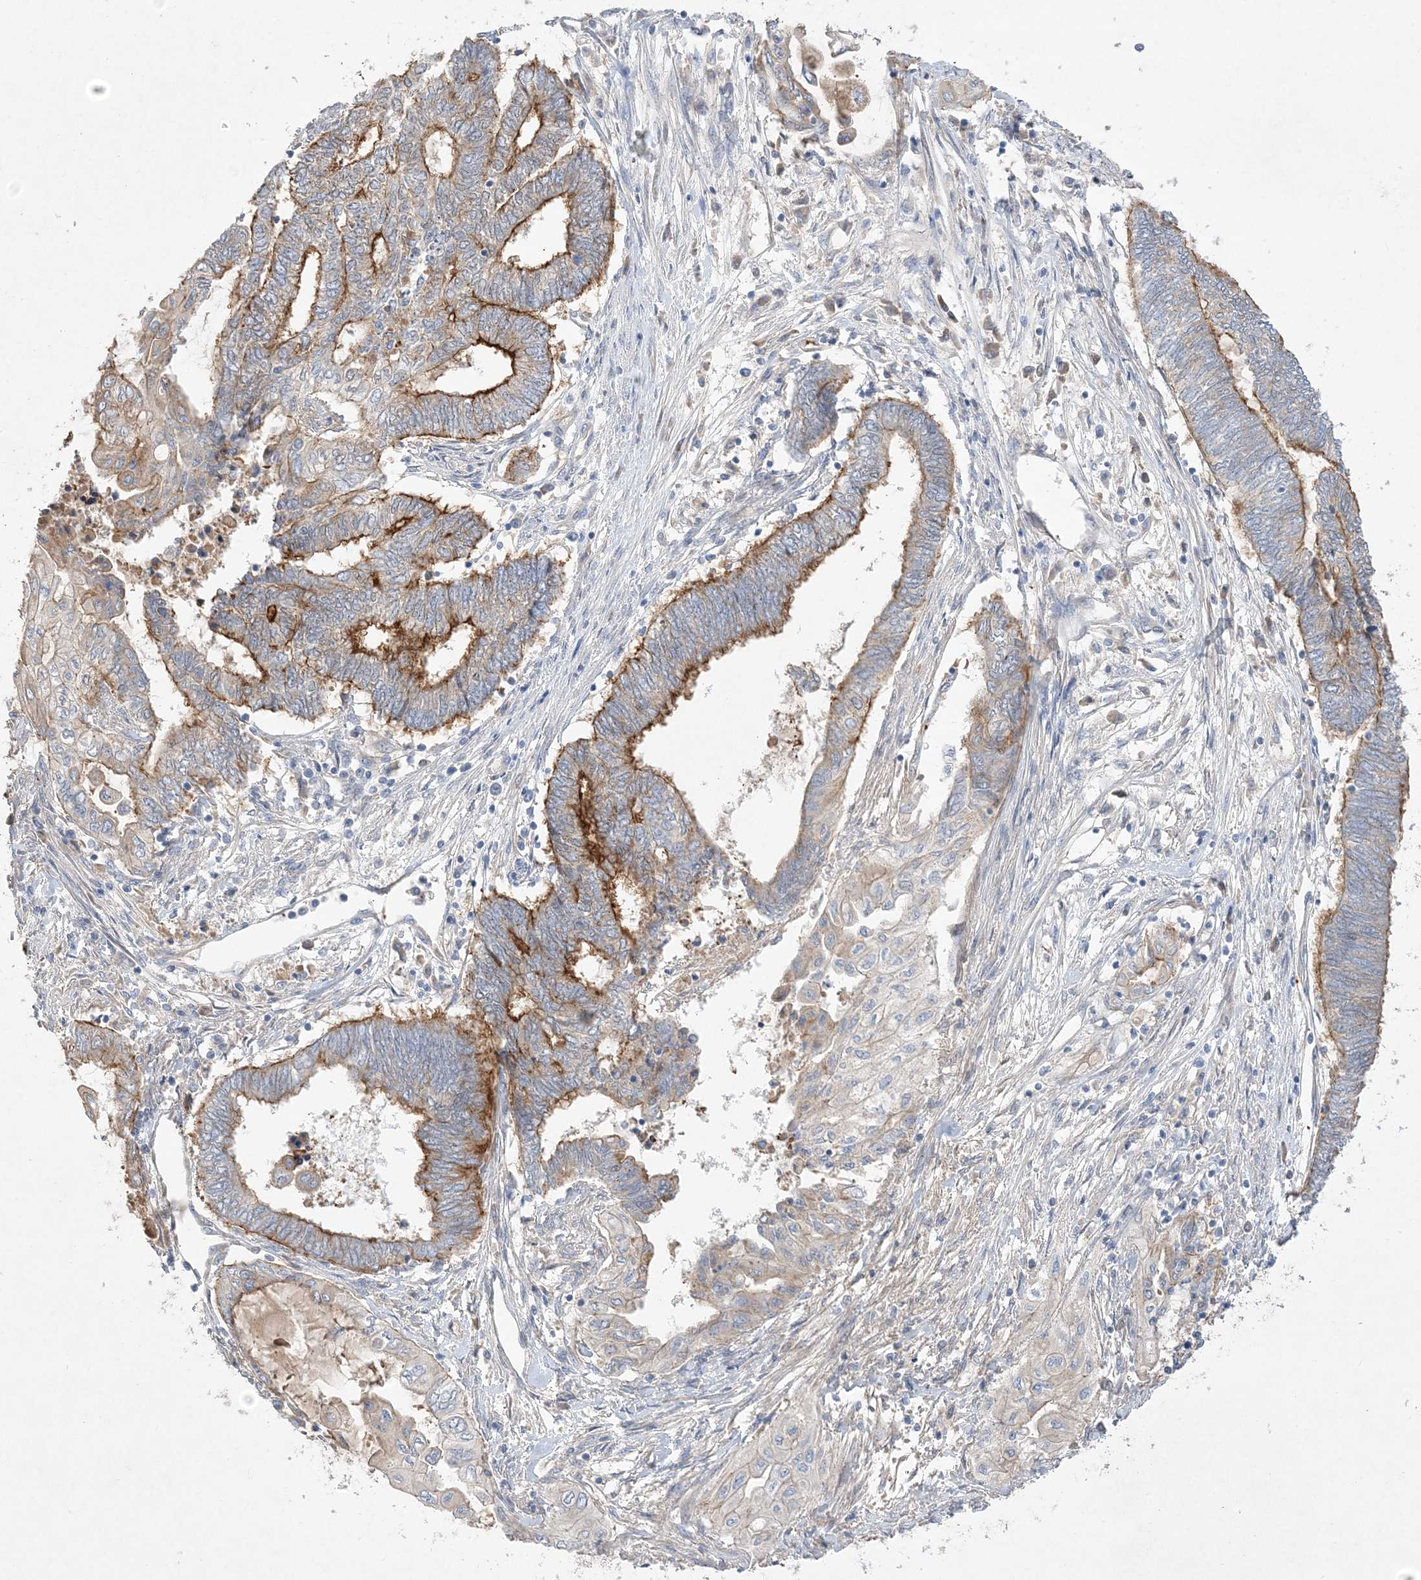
{"staining": {"intensity": "moderate", "quantity": ">75%", "location": "cytoplasmic/membranous"}, "tissue": "endometrial cancer", "cell_type": "Tumor cells", "image_type": "cancer", "snomed": [{"axis": "morphology", "description": "Adenocarcinoma, NOS"}, {"axis": "topography", "description": "Uterus"}, {"axis": "topography", "description": "Endometrium"}], "caption": "Endometrial cancer stained with immunohistochemistry demonstrates moderate cytoplasmic/membranous staining in about >75% of tumor cells.", "gene": "ADCK2", "patient": {"sex": "female", "age": 70}}